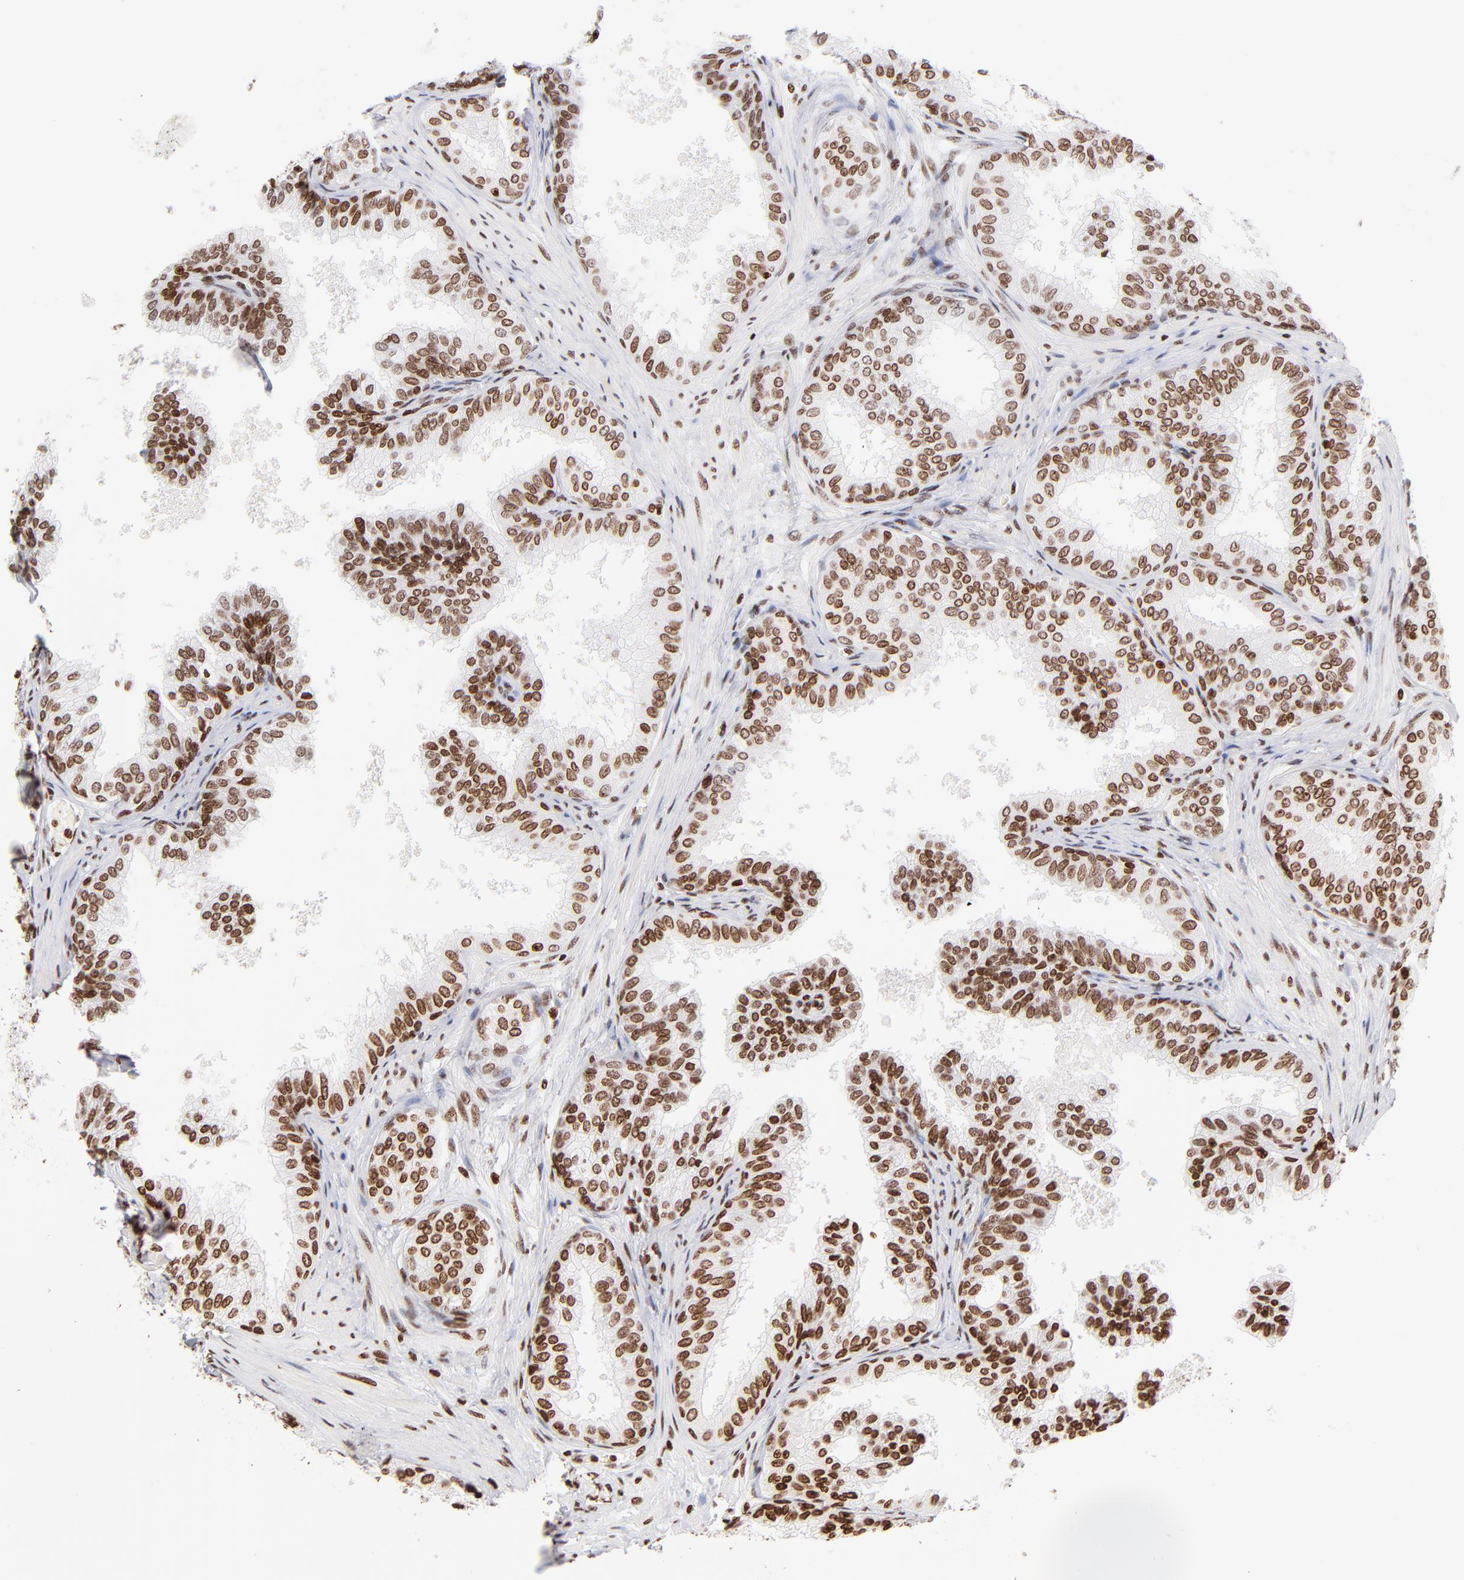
{"staining": {"intensity": "moderate", "quantity": ">75%", "location": "nuclear"}, "tissue": "prostate", "cell_type": "Glandular cells", "image_type": "normal", "snomed": [{"axis": "morphology", "description": "Normal tissue, NOS"}, {"axis": "topography", "description": "Prostate"}], "caption": "About >75% of glandular cells in unremarkable human prostate reveal moderate nuclear protein expression as visualized by brown immunohistochemical staining.", "gene": "RTL4", "patient": {"sex": "male", "age": 60}}